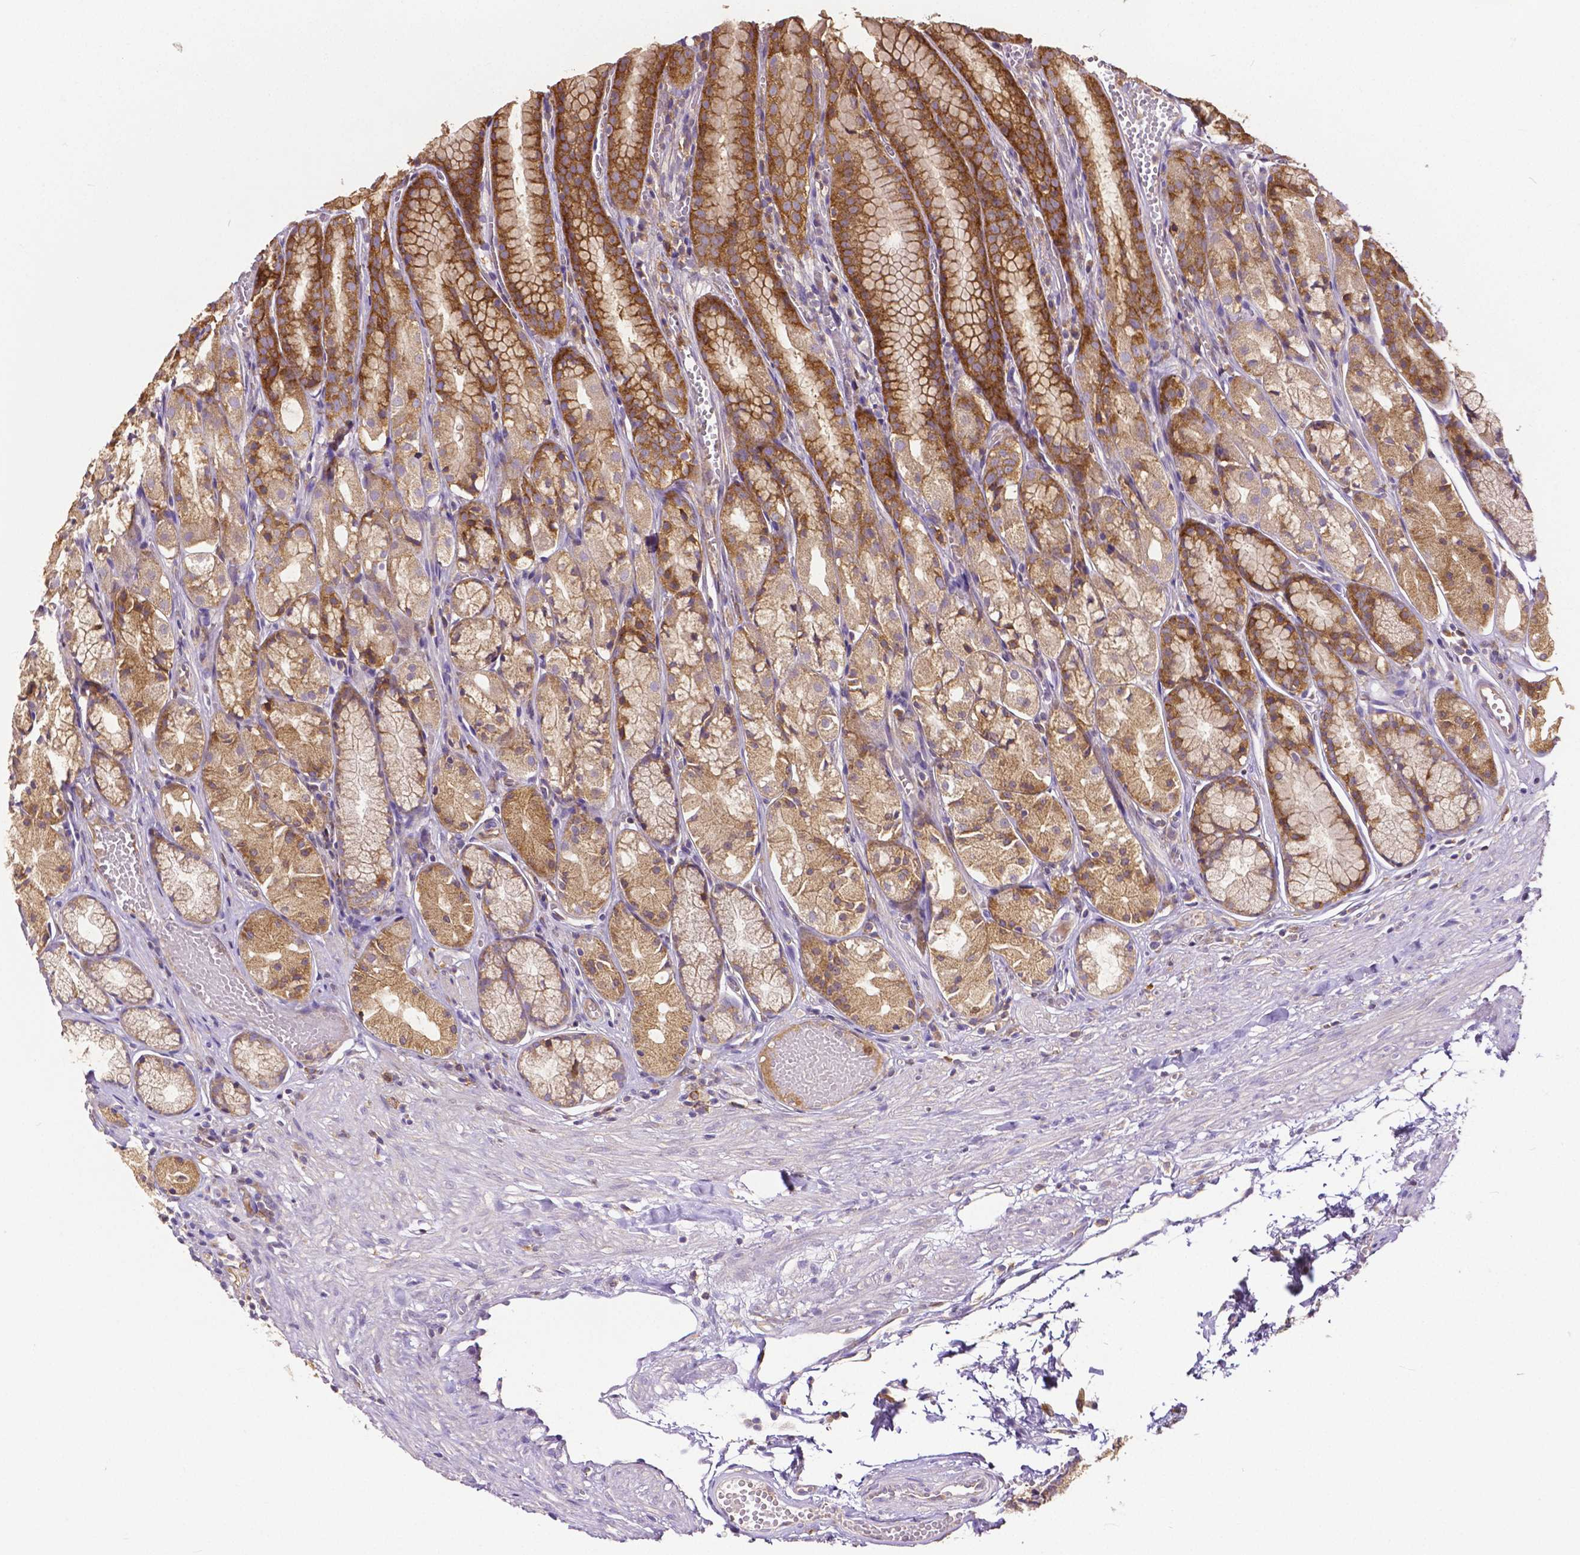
{"staining": {"intensity": "moderate", "quantity": ">75%", "location": "cytoplasmic/membranous"}, "tissue": "stomach", "cell_type": "Glandular cells", "image_type": "normal", "snomed": [{"axis": "morphology", "description": "Normal tissue, NOS"}, {"axis": "topography", "description": "Stomach"}], "caption": "Moderate cytoplasmic/membranous protein positivity is appreciated in approximately >75% of glandular cells in stomach.", "gene": "DICER1", "patient": {"sex": "male", "age": 70}}